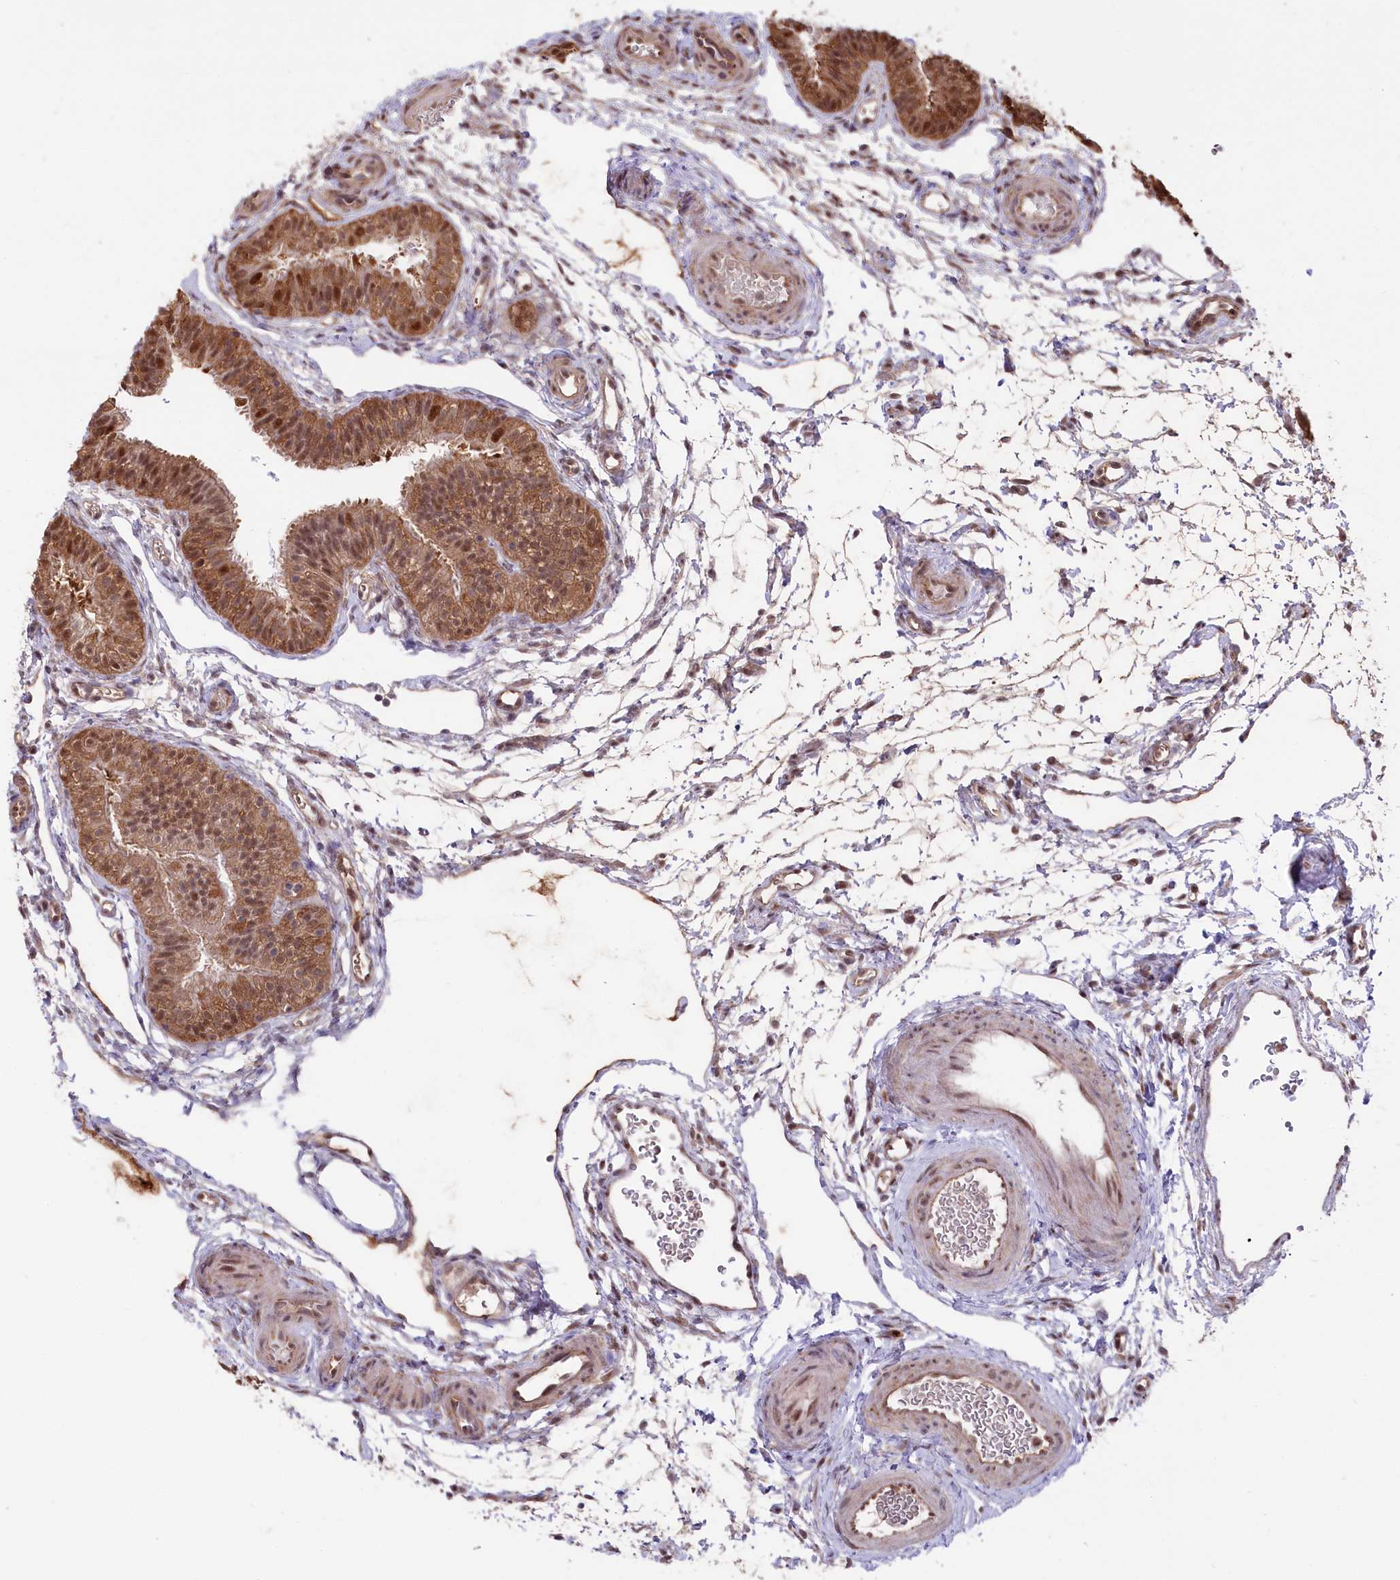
{"staining": {"intensity": "strong", "quantity": ">75%", "location": "cytoplasmic/membranous,nuclear"}, "tissue": "fallopian tube", "cell_type": "Glandular cells", "image_type": "normal", "snomed": [{"axis": "morphology", "description": "Normal tissue, NOS"}, {"axis": "topography", "description": "Fallopian tube"}], "caption": "Immunohistochemical staining of benign fallopian tube shows high levels of strong cytoplasmic/membranous,nuclear expression in about >75% of glandular cells. (DAB (3,3'-diaminobenzidine) IHC, brown staining for protein, blue staining for nuclei).", "gene": "PSMA1", "patient": {"sex": "female", "age": 35}}